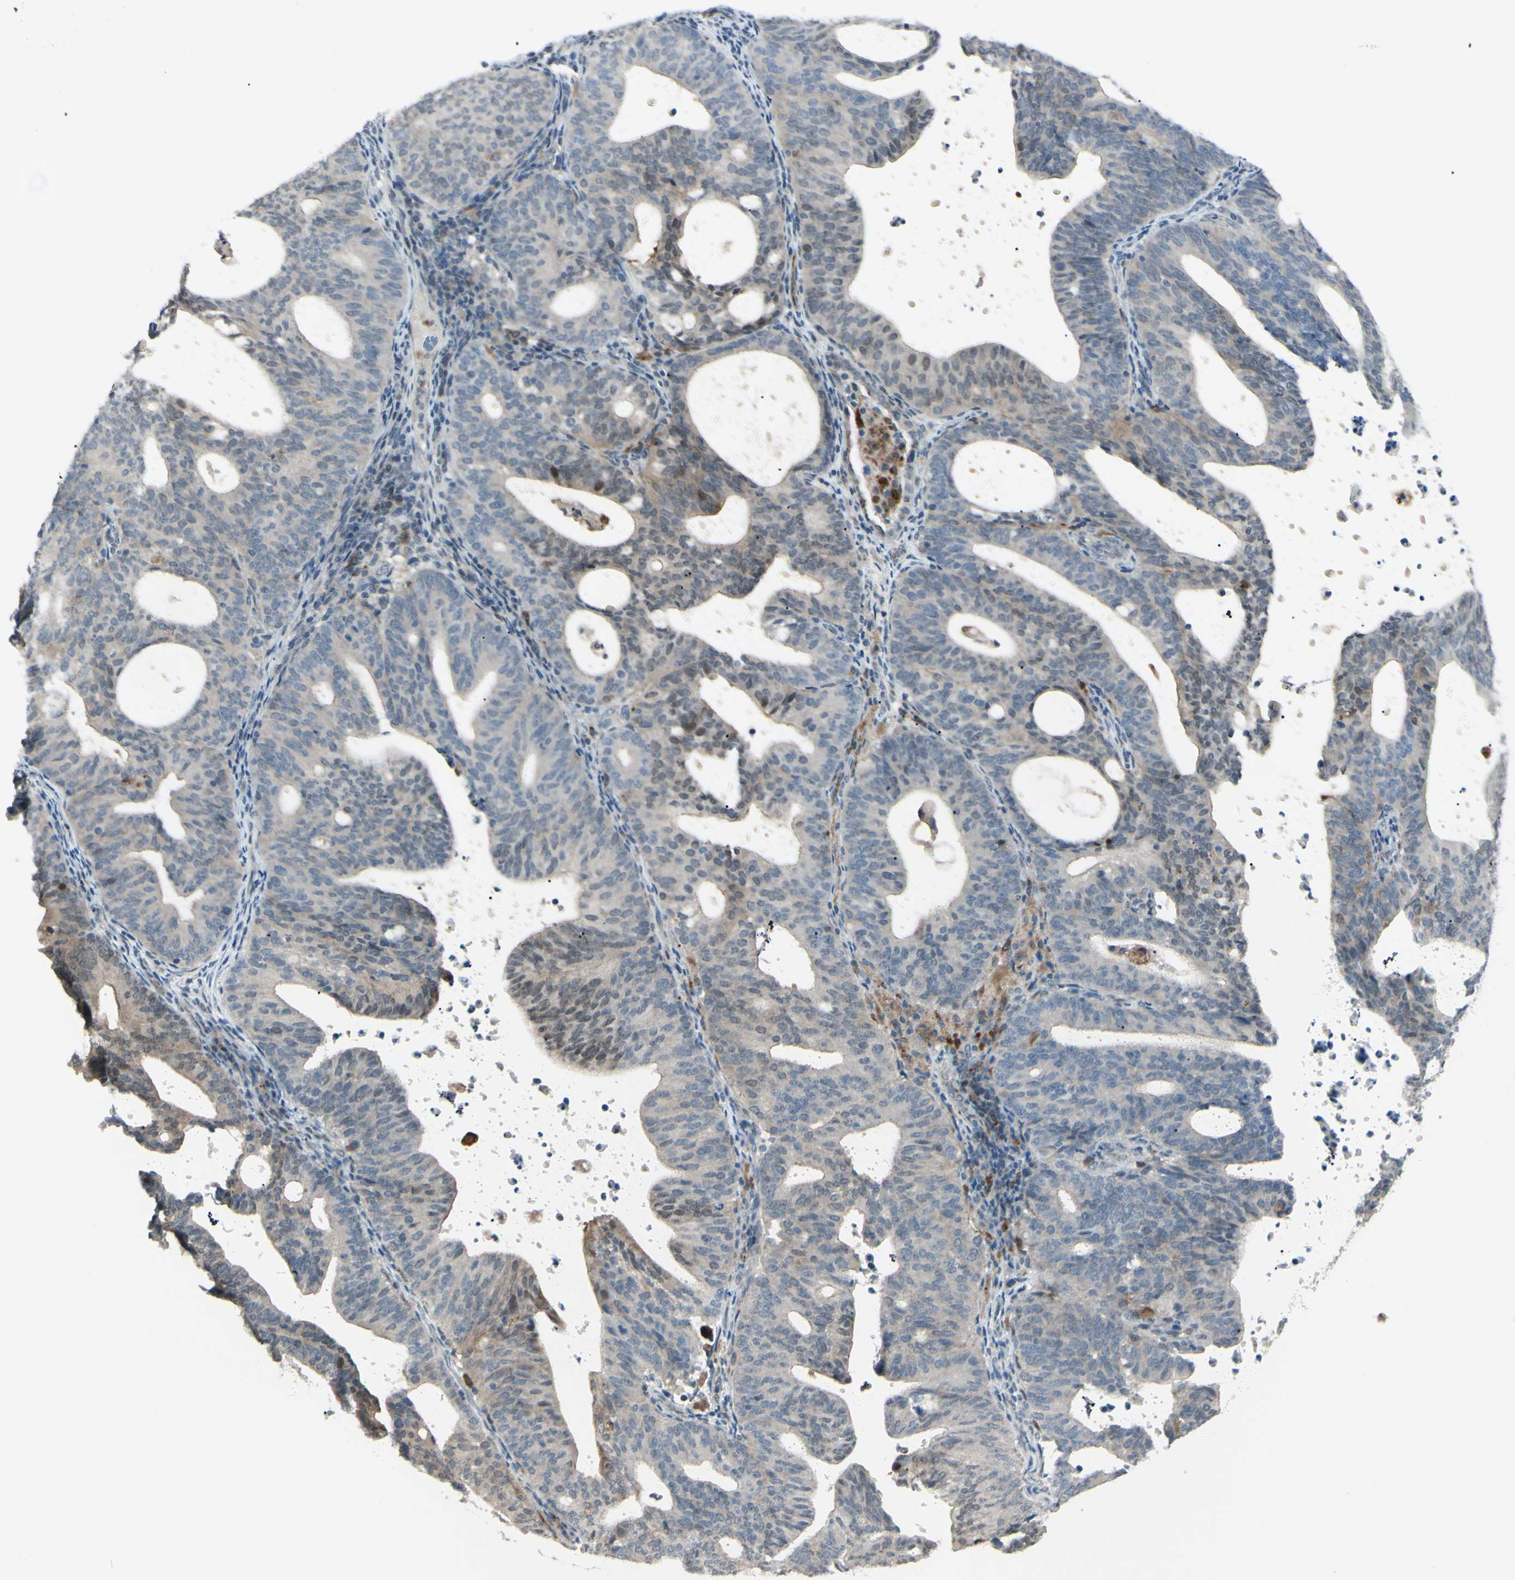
{"staining": {"intensity": "weak", "quantity": "<25%", "location": "cytoplasmic/membranous"}, "tissue": "endometrial cancer", "cell_type": "Tumor cells", "image_type": "cancer", "snomed": [{"axis": "morphology", "description": "Adenocarcinoma, NOS"}, {"axis": "topography", "description": "Uterus"}], "caption": "IHC image of human endometrial cancer (adenocarcinoma) stained for a protein (brown), which shows no staining in tumor cells.", "gene": "FGFR2", "patient": {"sex": "female", "age": 83}}